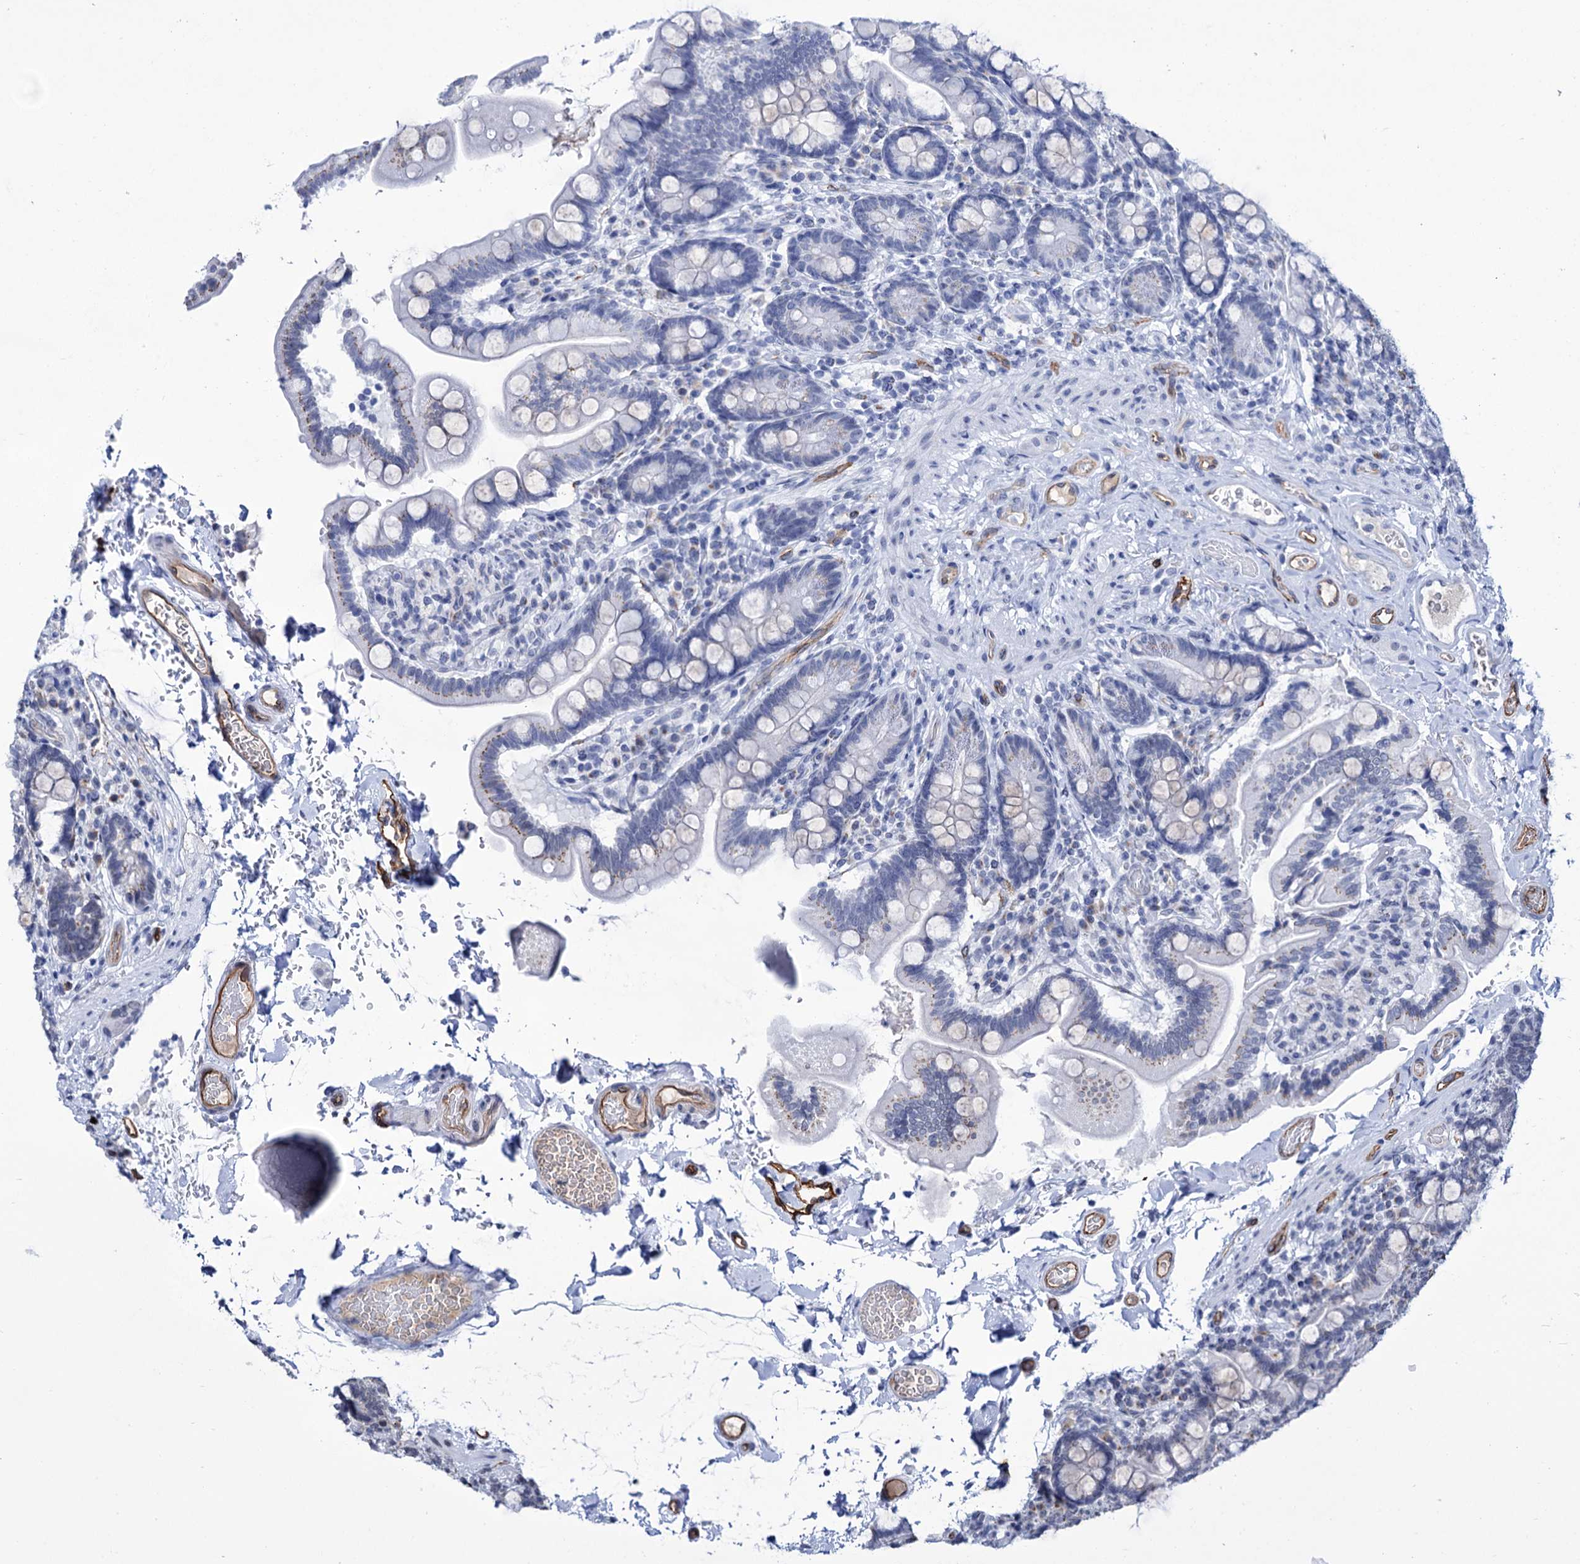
{"staining": {"intensity": "negative", "quantity": "none", "location": "none"}, "tissue": "small intestine", "cell_type": "Glandular cells", "image_type": "normal", "snomed": [{"axis": "morphology", "description": "Normal tissue, NOS"}, {"axis": "topography", "description": "Small intestine"}], "caption": "High power microscopy photomicrograph of an immunohistochemistry (IHC) image of unremarkable small intestine, revealing no significant staining in glandular cells.", "gene": "ZC3H12C", "patient": {"sex": "female", "age": 64}}